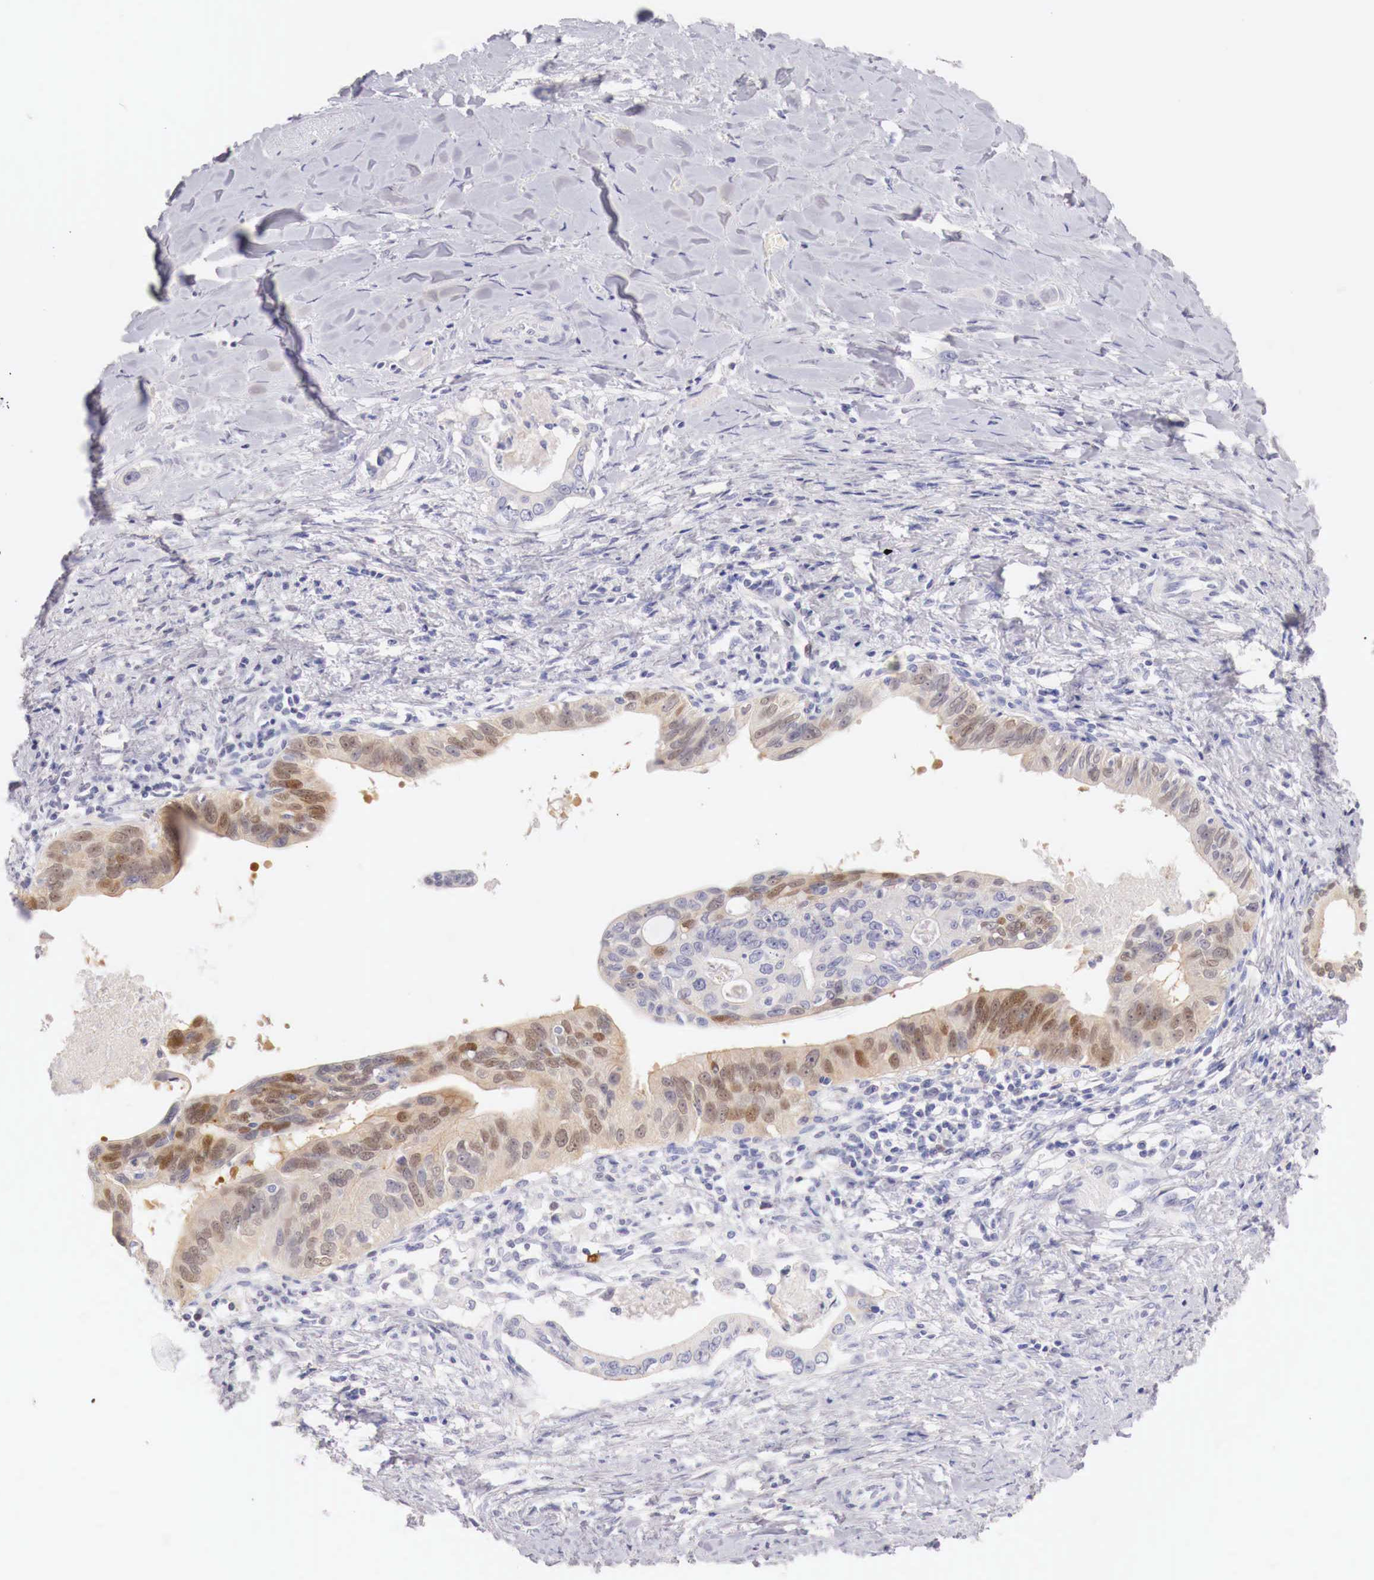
{"staining": {"intensity": "moderate", "quantity": "25%-75%", "location": "cytoplasmic/membranous,nuclear"}, "tissue": "liver cancer", "cell_type": "Tumor cells", "image_type": "cancer", "snomed": [{"axis": "morphology", "description": "Cholangiocarcinoma"}, {"axis": "topography", "description": "Liver"}], "caption": "There is medium levels of moderate cytoplasmic/membranous and nuclear staining in tumor cells of liver cancer (cholangiocarcinoma), as demonstrated by immunohistochemical staining (brown color).", "gene": "ITIH6", "patient": {"sex": "female", "age": 65}}